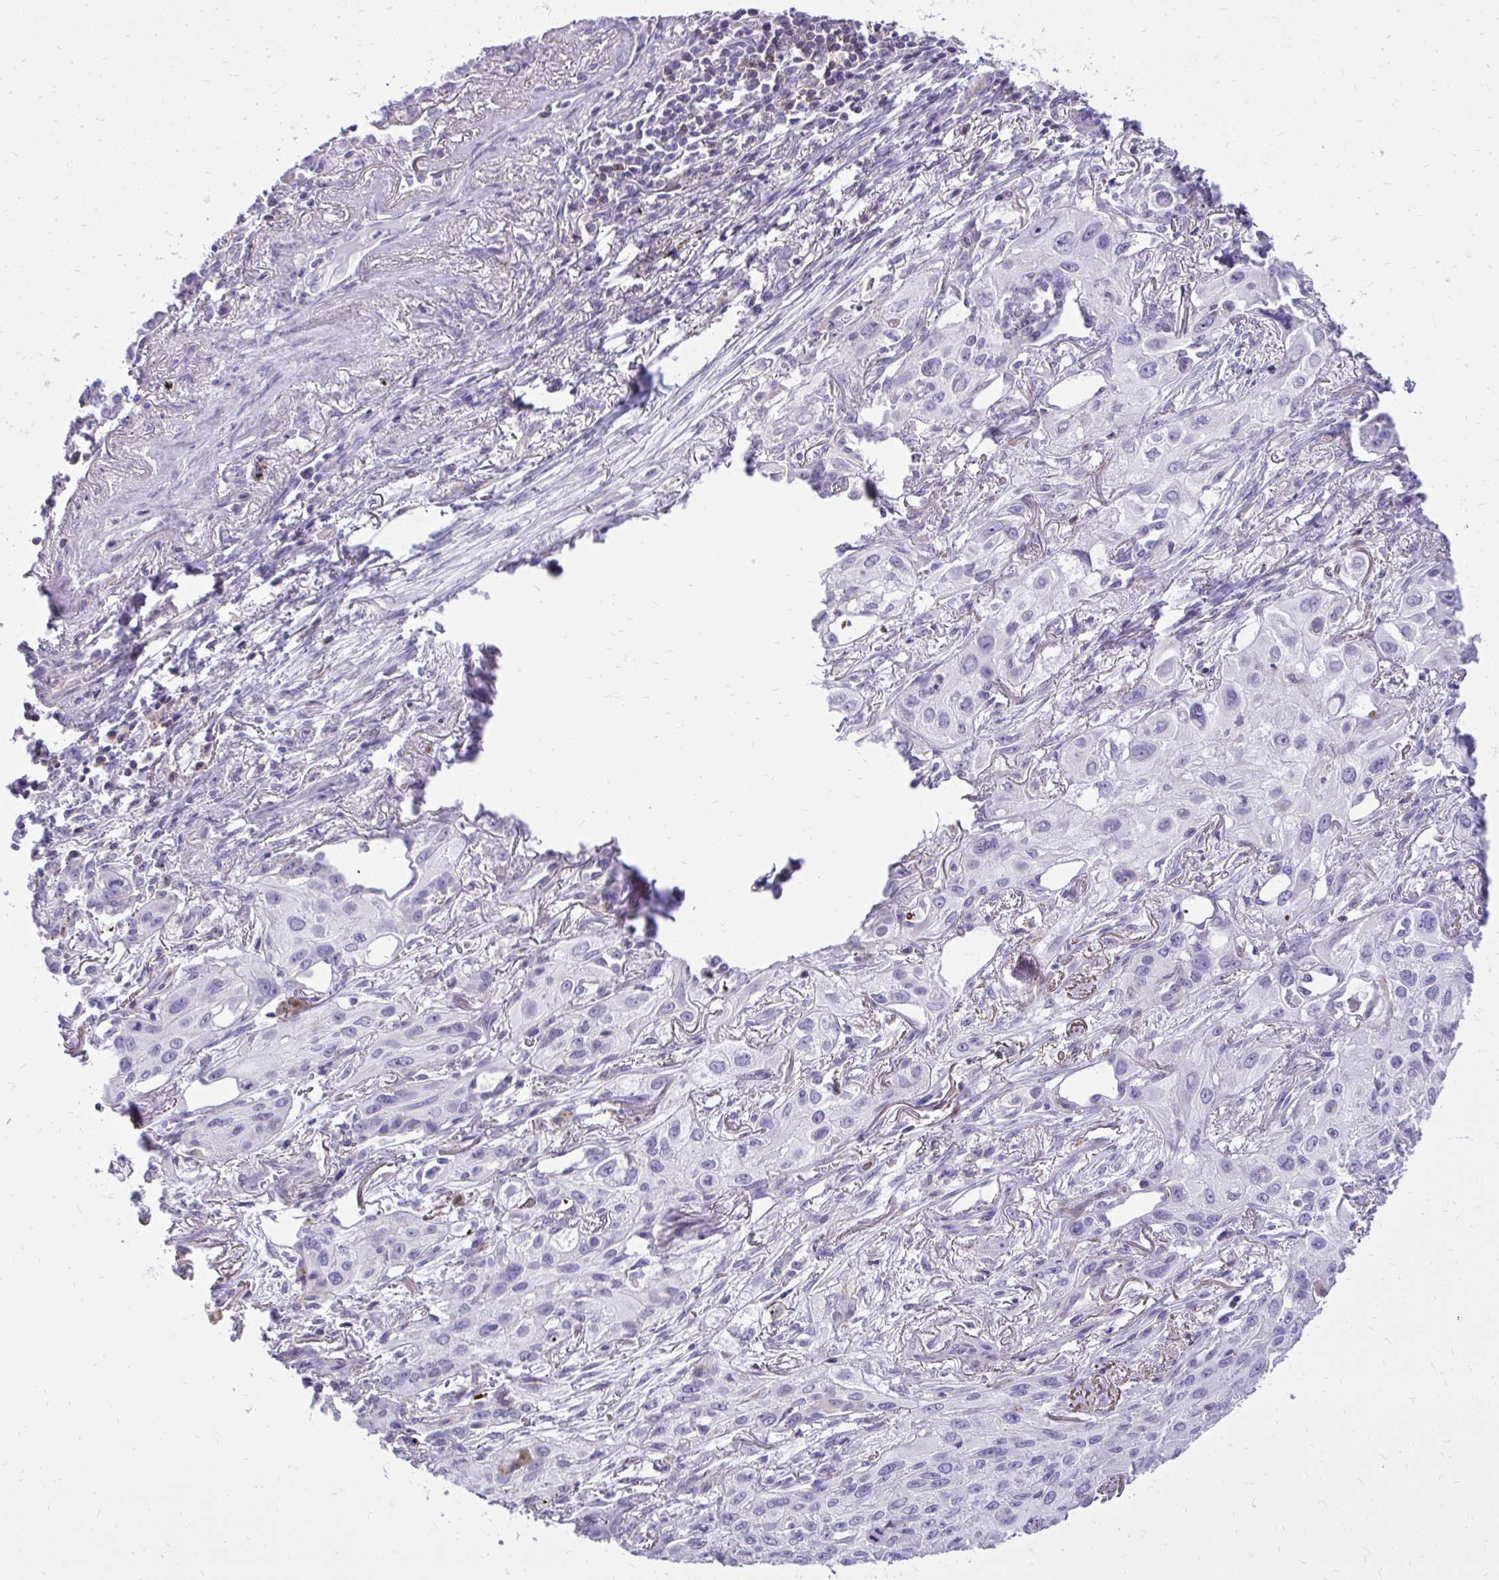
{"staining": {"intensity": "negative", "quantity": "none", "location": "none"}, "tissue": "lung cancer", "cell_type": "Tumor cells", "image_type": "cancer", "snomed": [{"axis": "morphology", "description": "Squamous cell carcinoma, NOS"}, {"axis": "topography", "description": "Lung"}], "caption": "Immunohistochemistry (IHC) histopathology image of human squamous cell carcinoma (lung) stained for a protein (brown), which exhibits no expression in tumor cells.", "gene": "GPRIN3", "patient": {"sex": "male", "age": 71}}